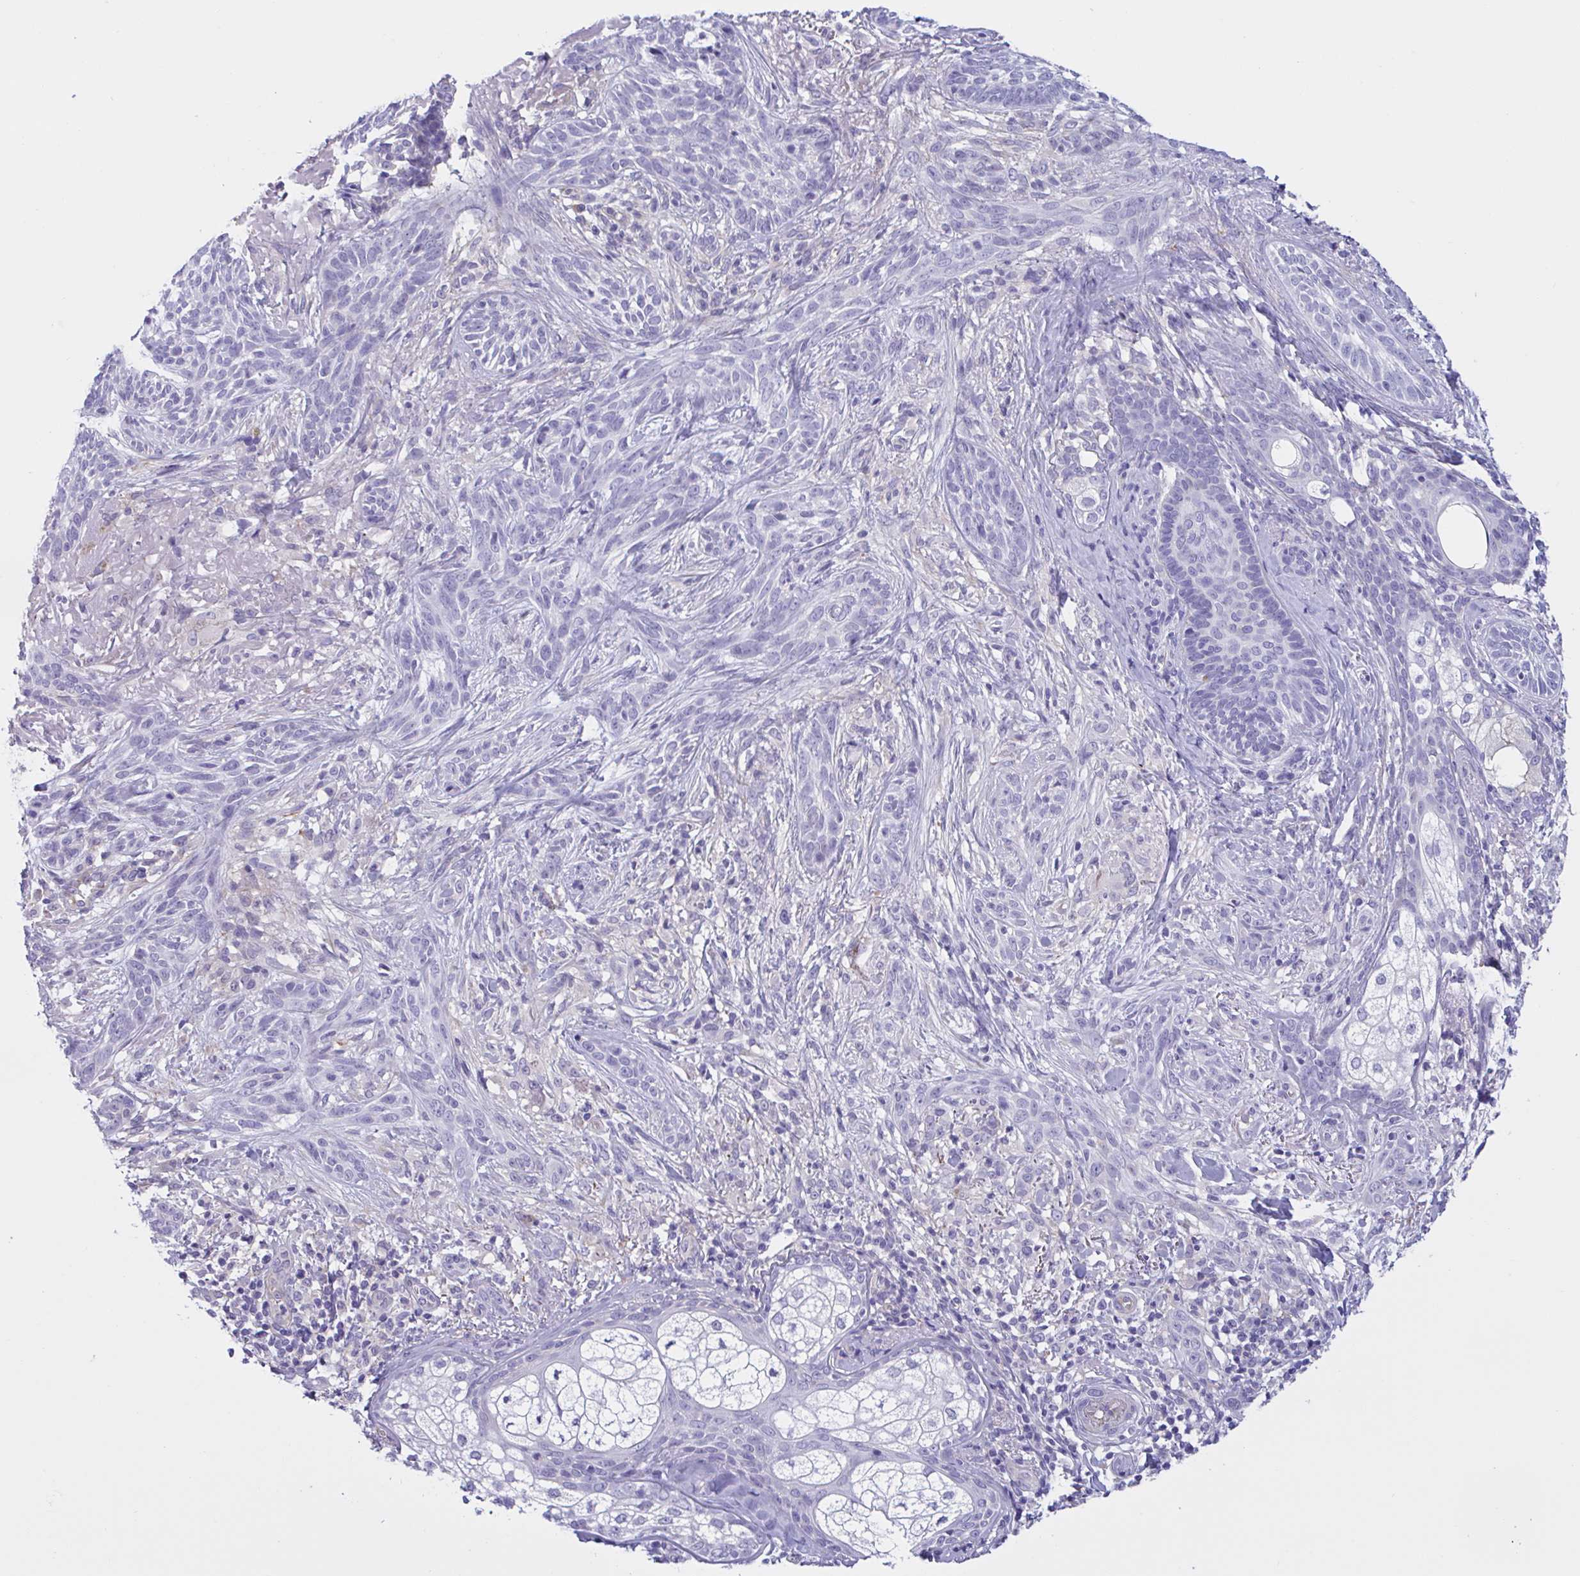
{"staining": {"intensity": "negative", "quantity": "none", "location": "none"}, "tissue": "skin cancer", "cell_type": "Tumor cells", "image_type": "cancer", "snomed": [{"axis": "morphology", "description": "Basal cell carcinoma"}, {"axis": "topography", "description": "Skin"}], "caption": "Immunohistochemical staining of human basal cell carcinoma (skin) exhibits no significant expression in tumor cells. (DAB (3,3'-diaminobenzidine) immunohistochemistry, high magnification).", "gene": "MS4A14", "patient": {"sex": "male", "age": 75}}